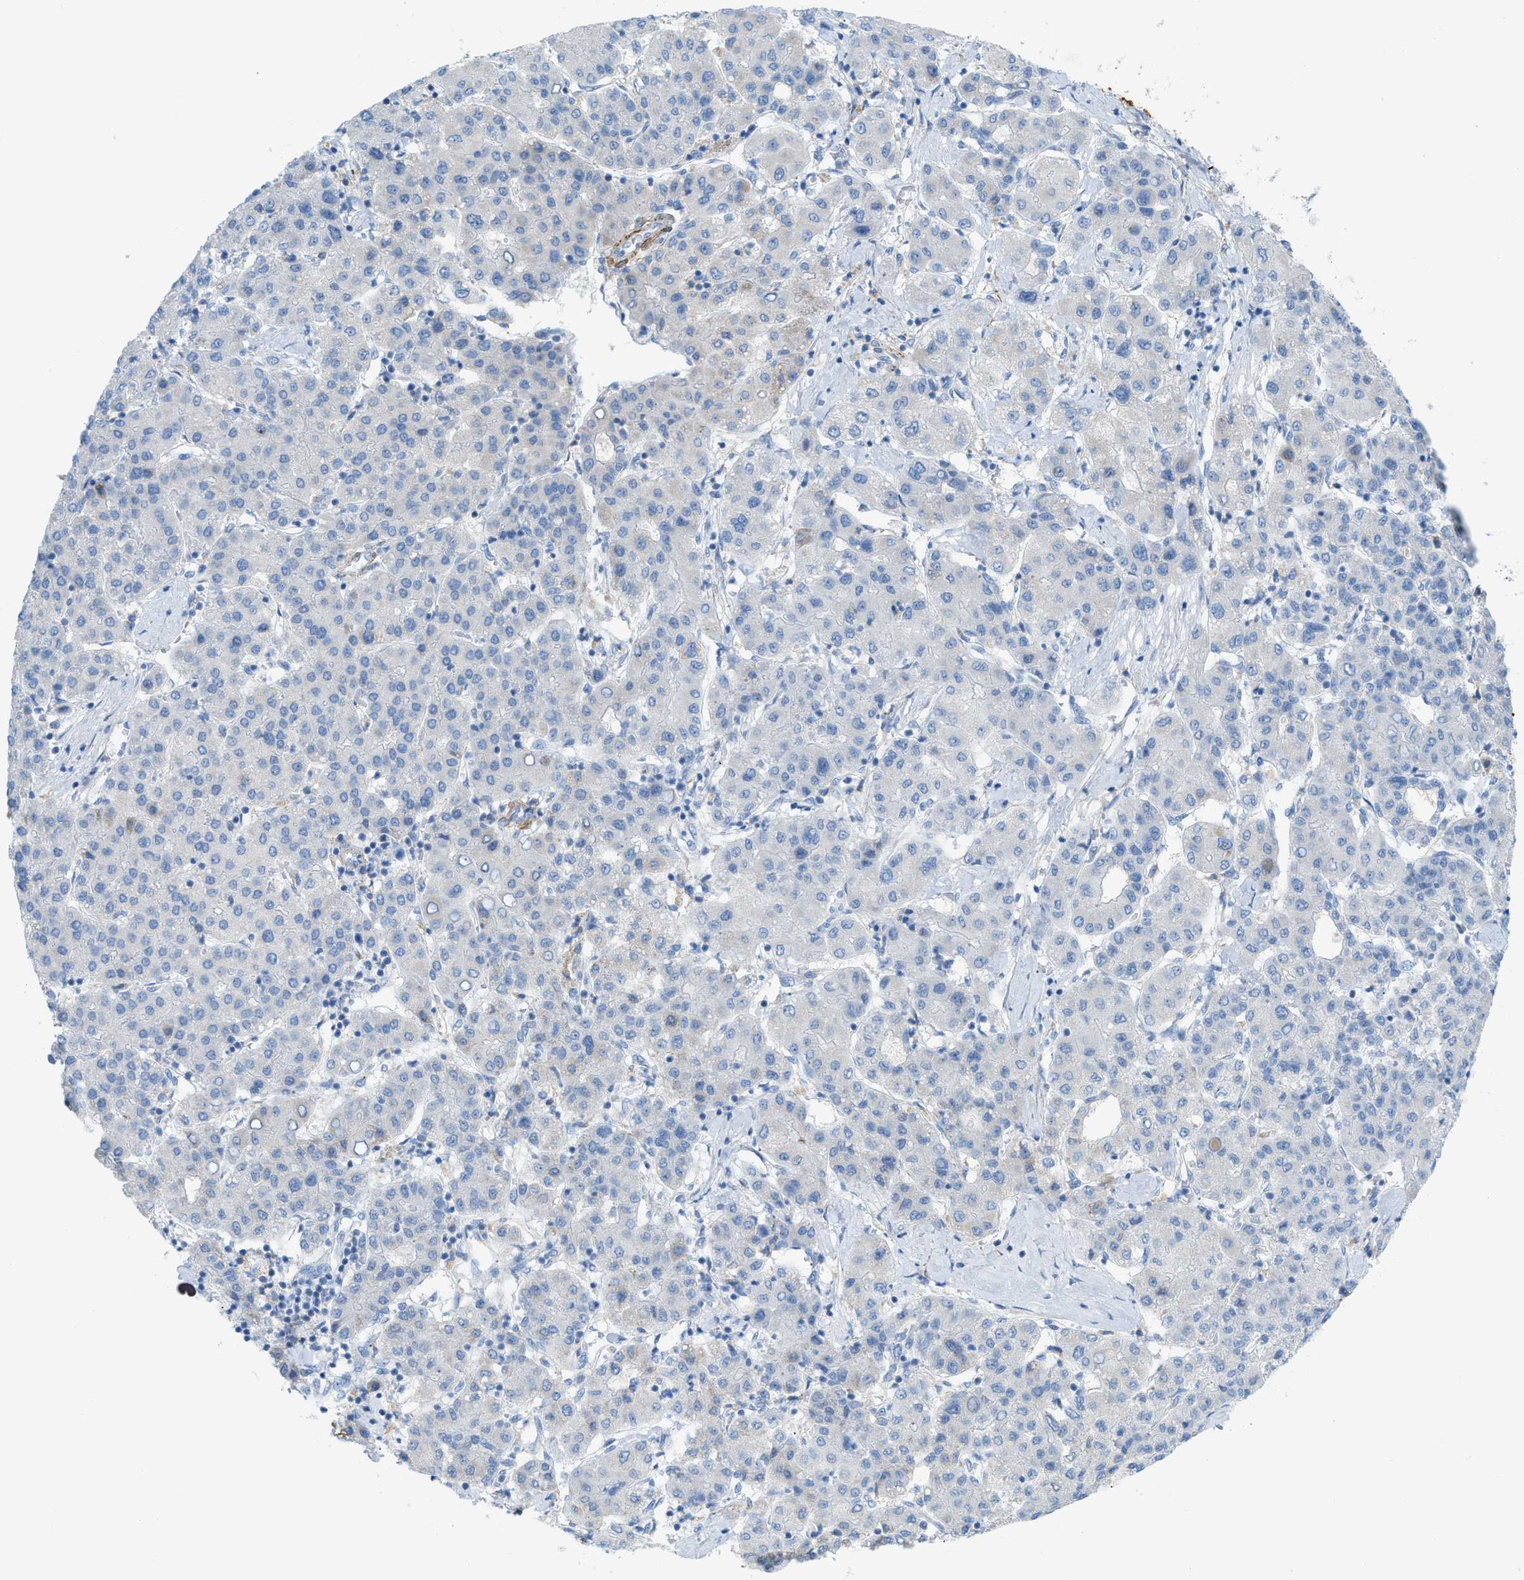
{"staining": {"intensity": "negative", "quantity": "none", "location": "none"}, "tissue": "liver cancer", "cell_type": "Tumor cells", "image_type": "cancer", "snomed": [{"axis": "morphology", "description": "Carcinoma, Hepatocellular, NOS"}, {"axis": "topography", "description": "Liver"}], "caption": "The micrograph reveals no significant positivity in tumor cells of liver hepatocellular carcinoma.", "gene": "MYH11", "patient": {"sex": "male", "age": 65}}